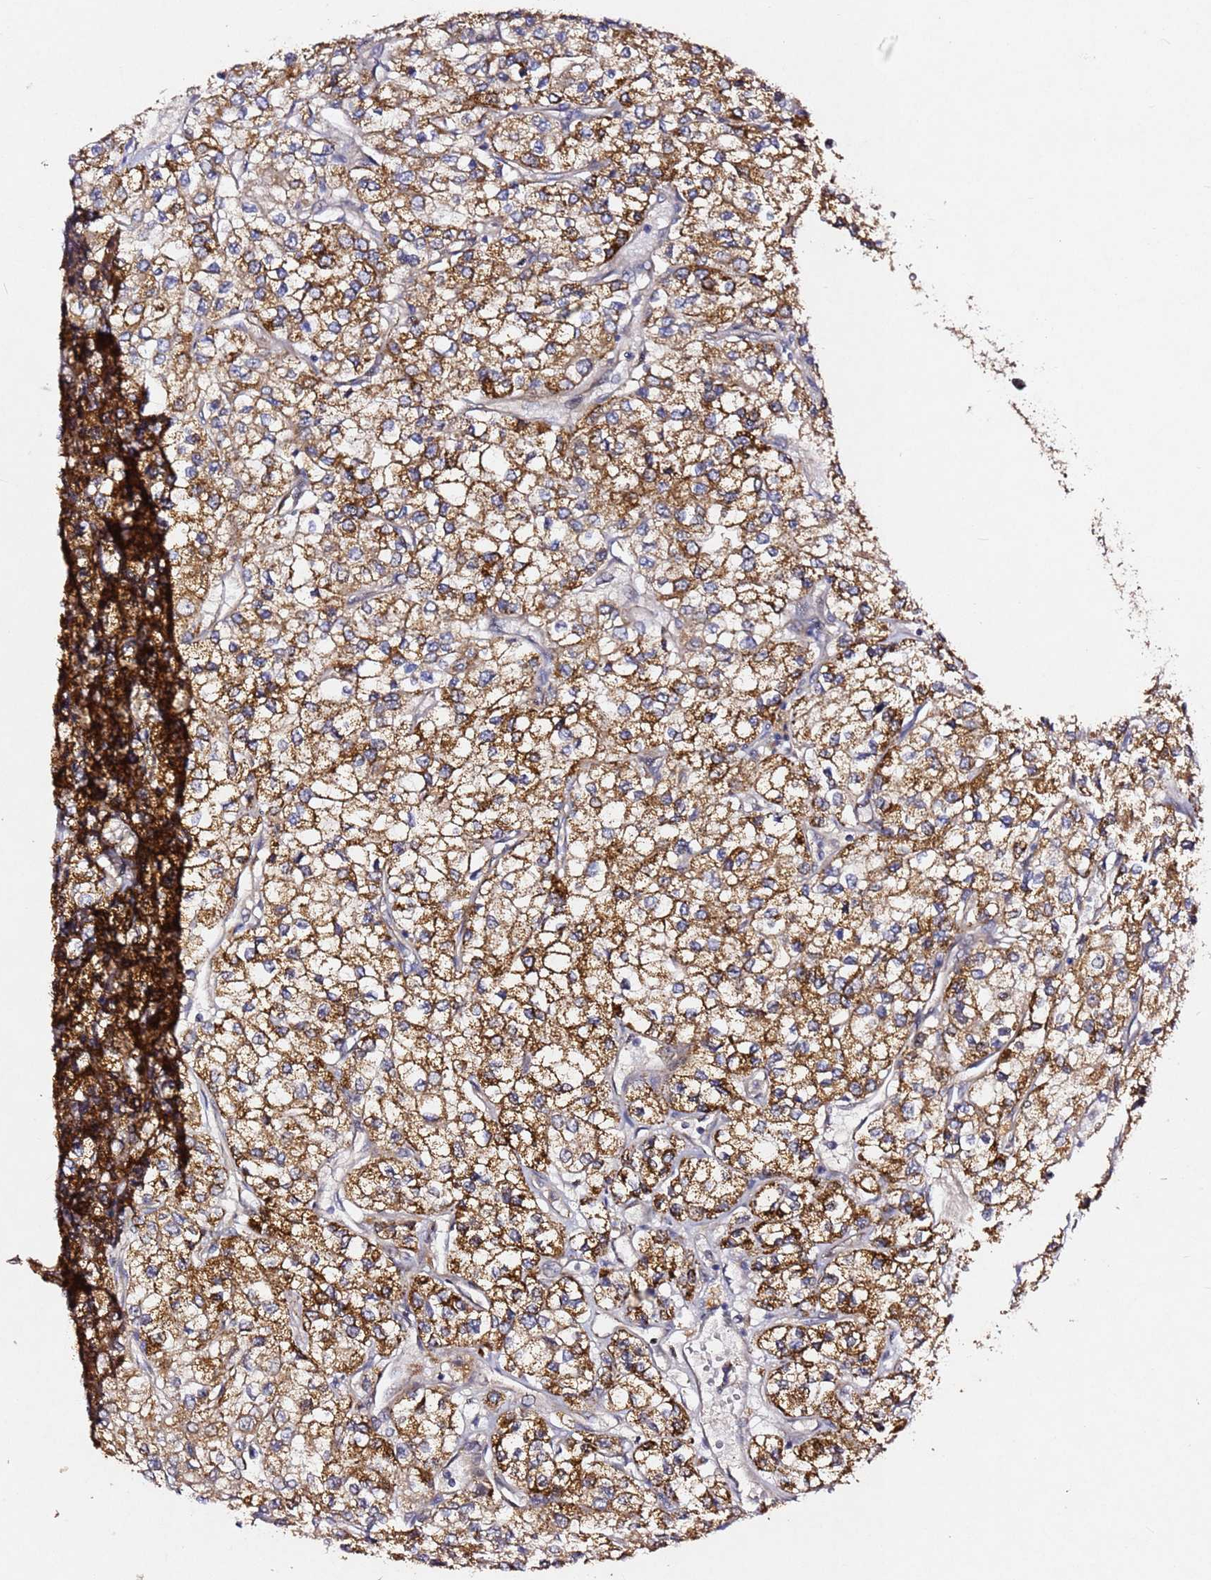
{"staining": {"intensity": "moderate", "quantity": ">75%", "location": "cytoplasmic/membranous"}, "tissue": "renal cancer", "cell_type": "Tumor cells", "image_type": "cancer", "snomed": [{"axis": "morphology", "description": "Adenocarcinoma, NOS"}, {"axis": "topography", "description": "Kidney"}], "caption": "There is medium levels of moderate cytoplasmic/membranous positivity in tumor cells of renal cancer (adenocarcinoma), as demonstrated by immunohistochemical staining (brown color).", "gene": "ALG11", "patient": {"sex": "male", "age": 80}}